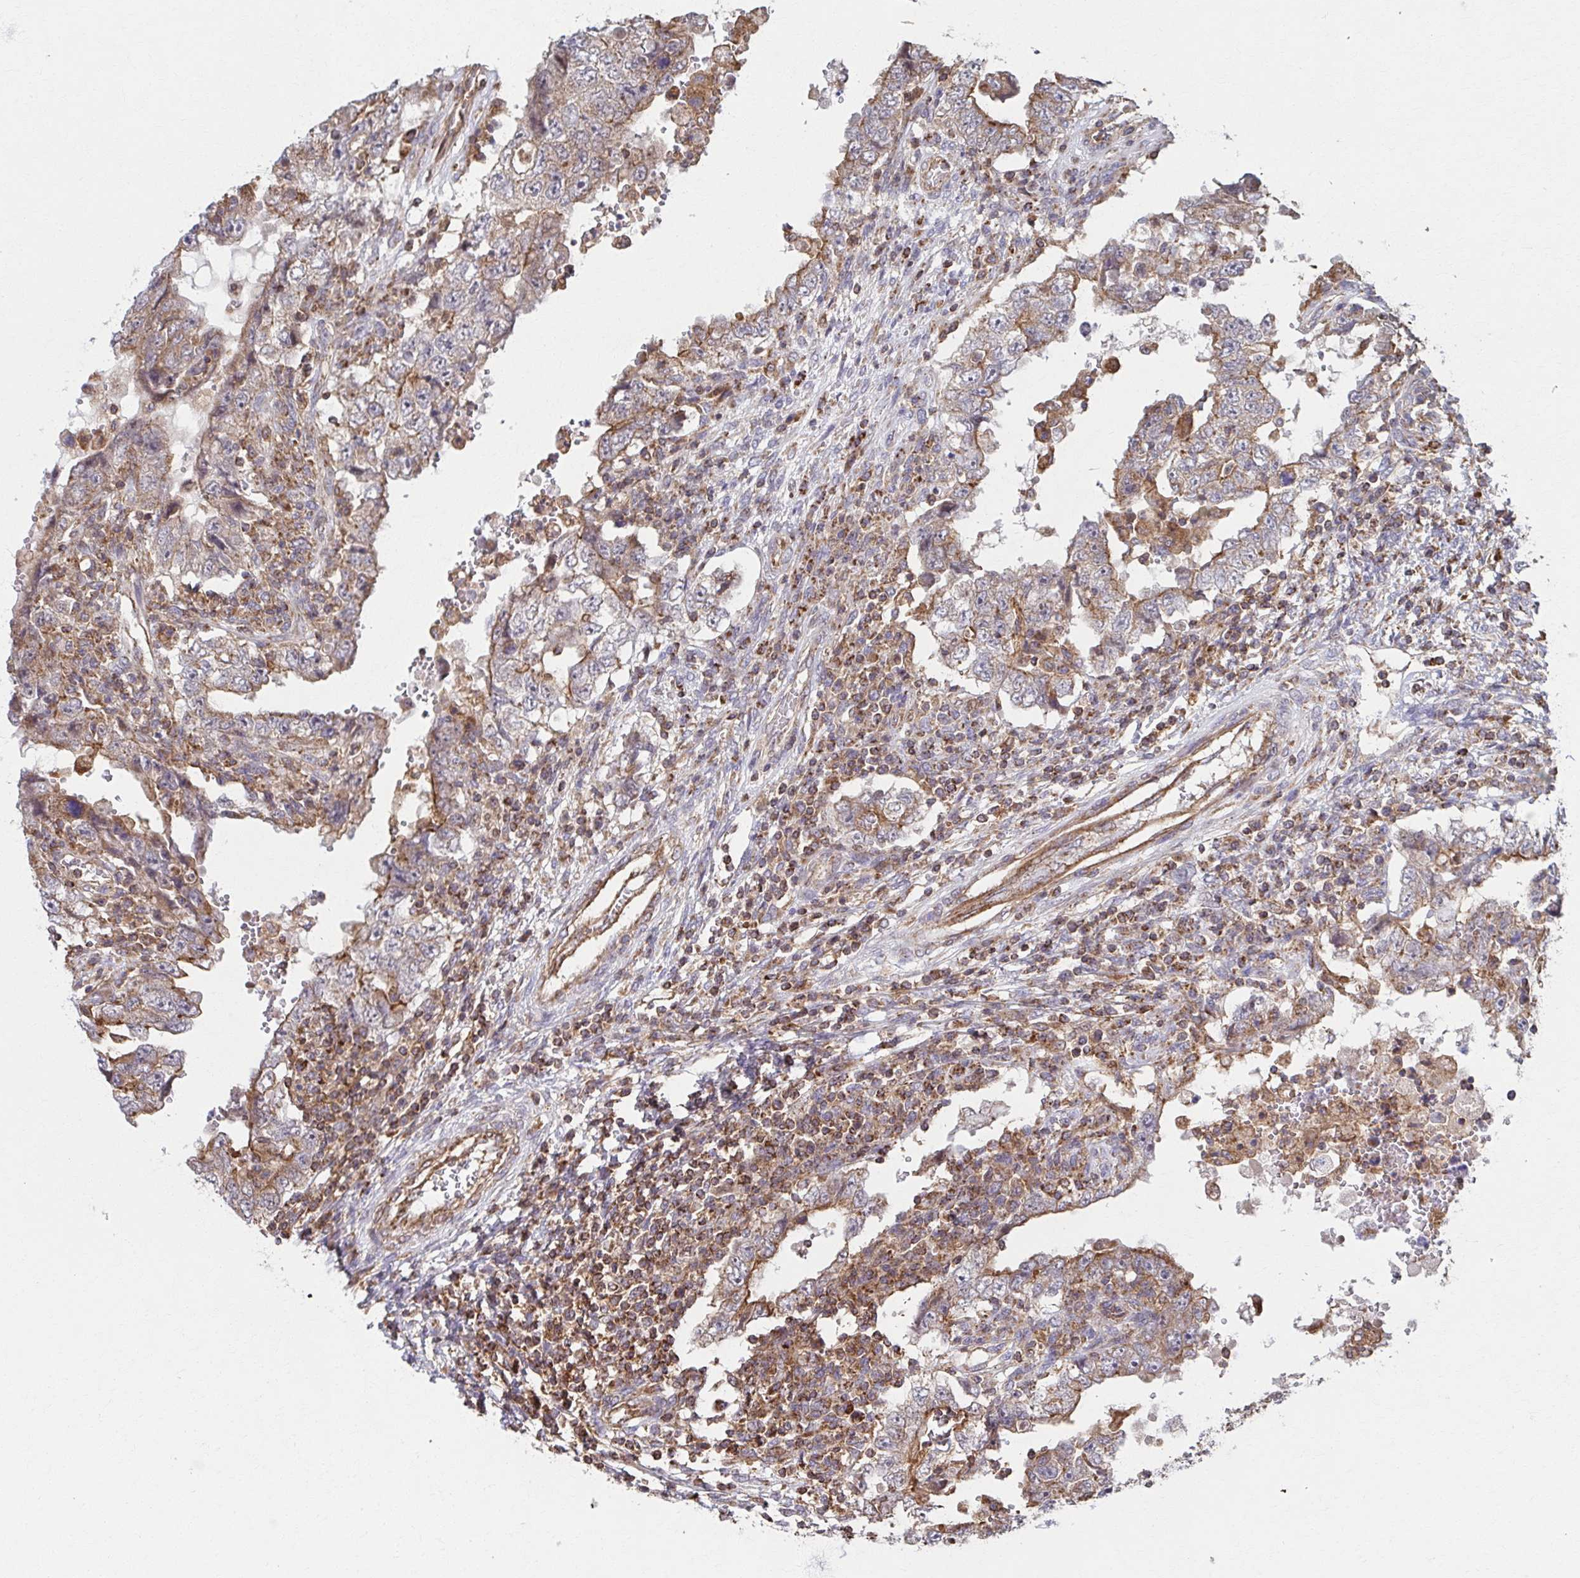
{"staining": {"intensity": "weak", "quantity": "25%-75%", "location": "cytoplasmic/membranous"}, "tissue": "testis cancer", "cell_type": "Tumor cells", "image_type": "cancer", "snomed": [{"axis": "morphology", "description": "Carcinoma, Embryonal, NOS"}, {"axis": "topography", "description": "Testis"}], "caption": "Immunohistochemical staining of human testis embryonal carcinoma reveals weak cytoplasmic/membranous protein staining in approximately 25%-75% of tumor cells. The protein of interest is shown in brown color, while the nuclei are stained blue.", "gene": "KLHL34", "patient": {"sex": "male", "age": 26}}